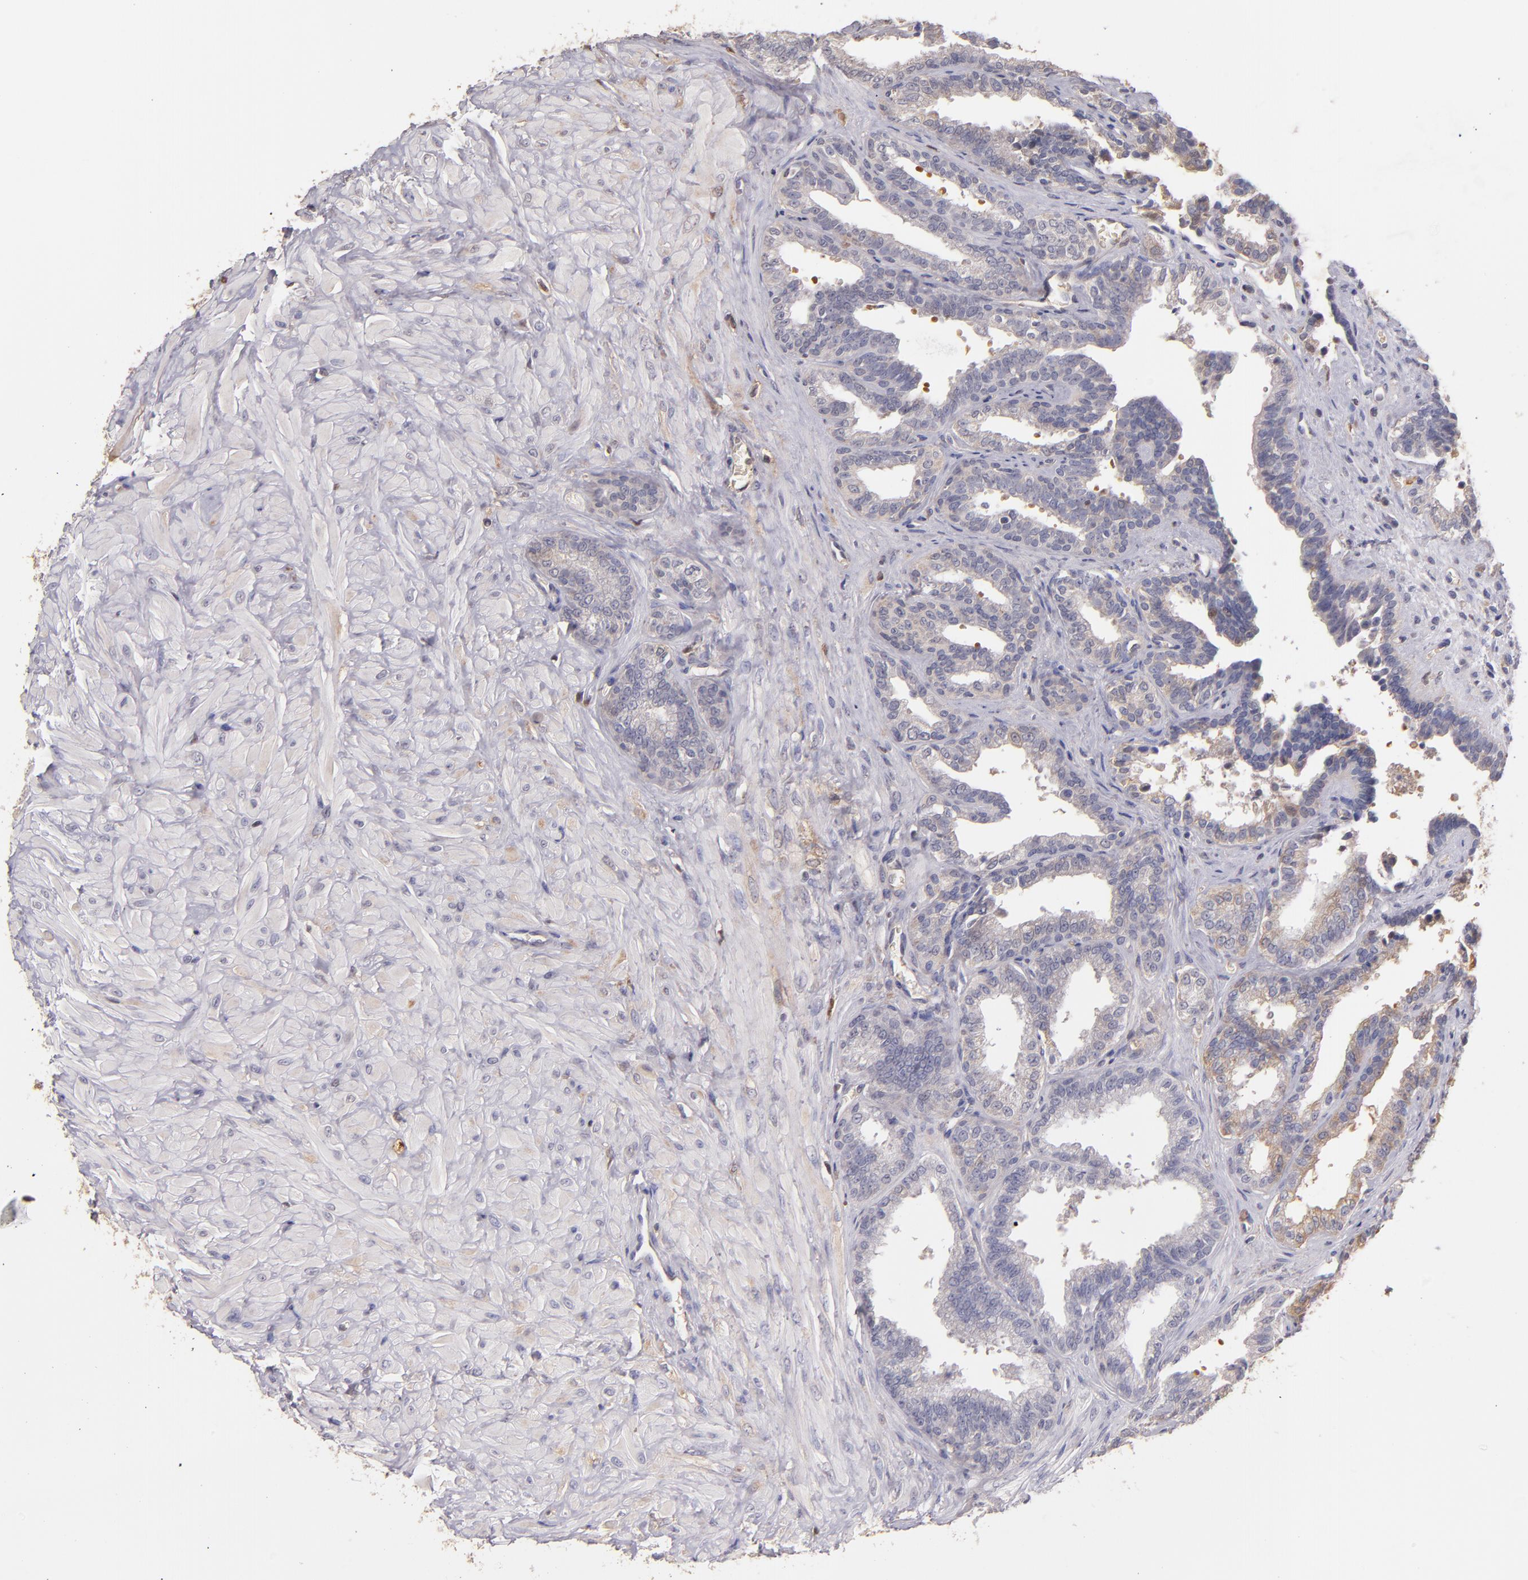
{"staining": {"intensity": "weak", "quantity": ">75%", "location": "cytoplasmic/membranous"}, "tissue": "seminal vesicle", "cell_type": "Glandular cells", "image_type": "normal", "snomed": [{"axis": "morphology", "description": "Normal tissue, NOS"}, {"axis": "topography", "description": "Seminal veicle"}], "caption": "About >75% of glandular cells in unremarkable seminal vesicle display weak cytoplasmic/membranous protein positivity as visualized by brown immunohistochemical staining.", "gene": "SERPINC1", "patient": {"sex": "male", "age": 26}}